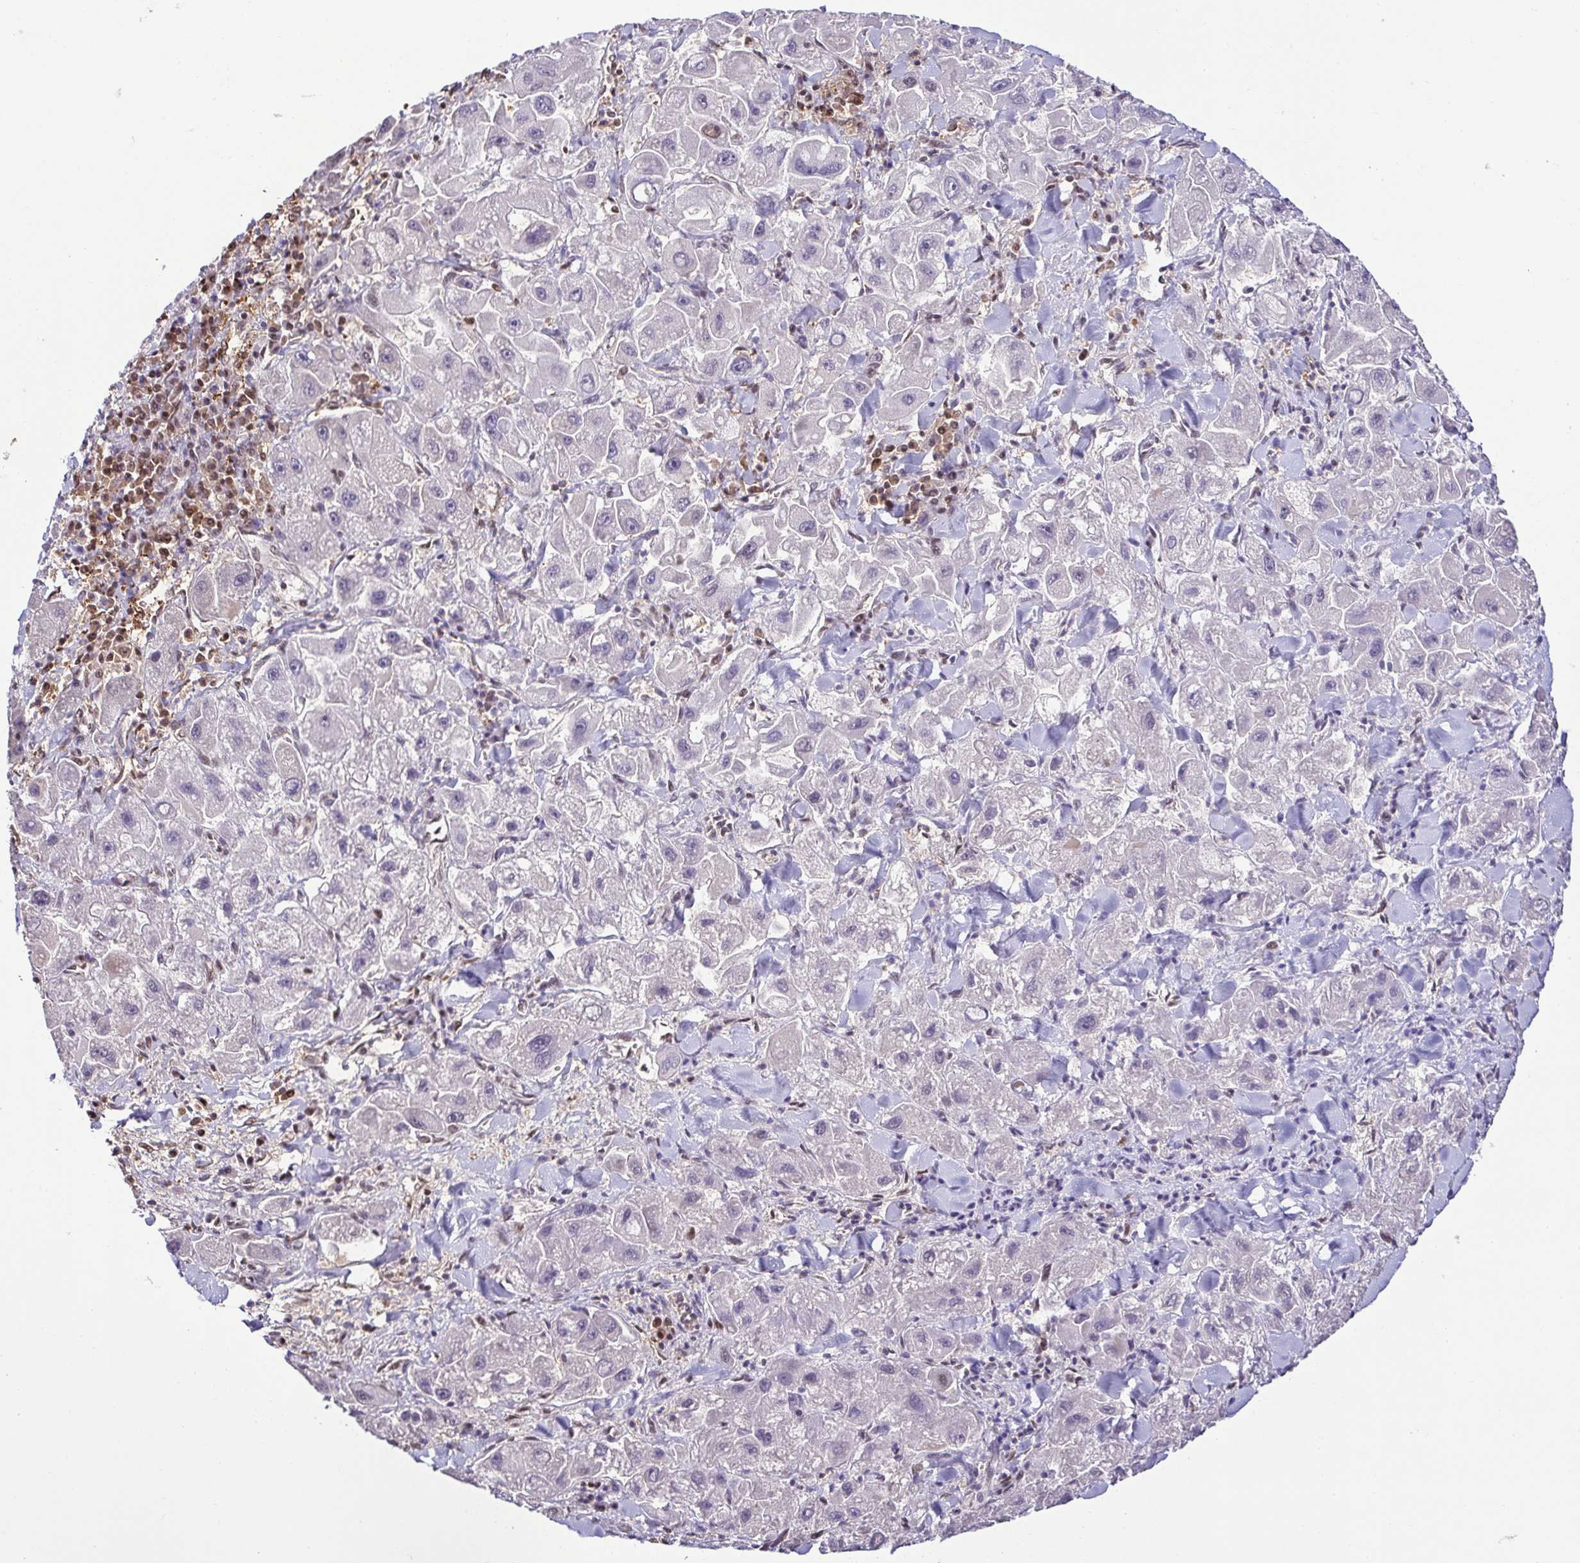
{"staining": {"intensity": "negative", "quantity": "none", "location": "none"}, "tissue": "liver cancer", "cell_type": "Tumor cells", "image_type": "cancer", "snomed": [{"axis": "morphology", "description": "Carcinoma, Hepatocellular, NOS"}, {"axis": "topography", "description": "Liver"}], "caption": "Liver cancer (hepatocellular carcinoma) was stained to show a protein in brown. There is no significant staining in tumor cells. (Brightfield microscopy of DAB (3,3'-diaminobenzidine) IHC at high magnification).", "gene": "PSMB9", "patient": {"sex": "male", "age": 24}}